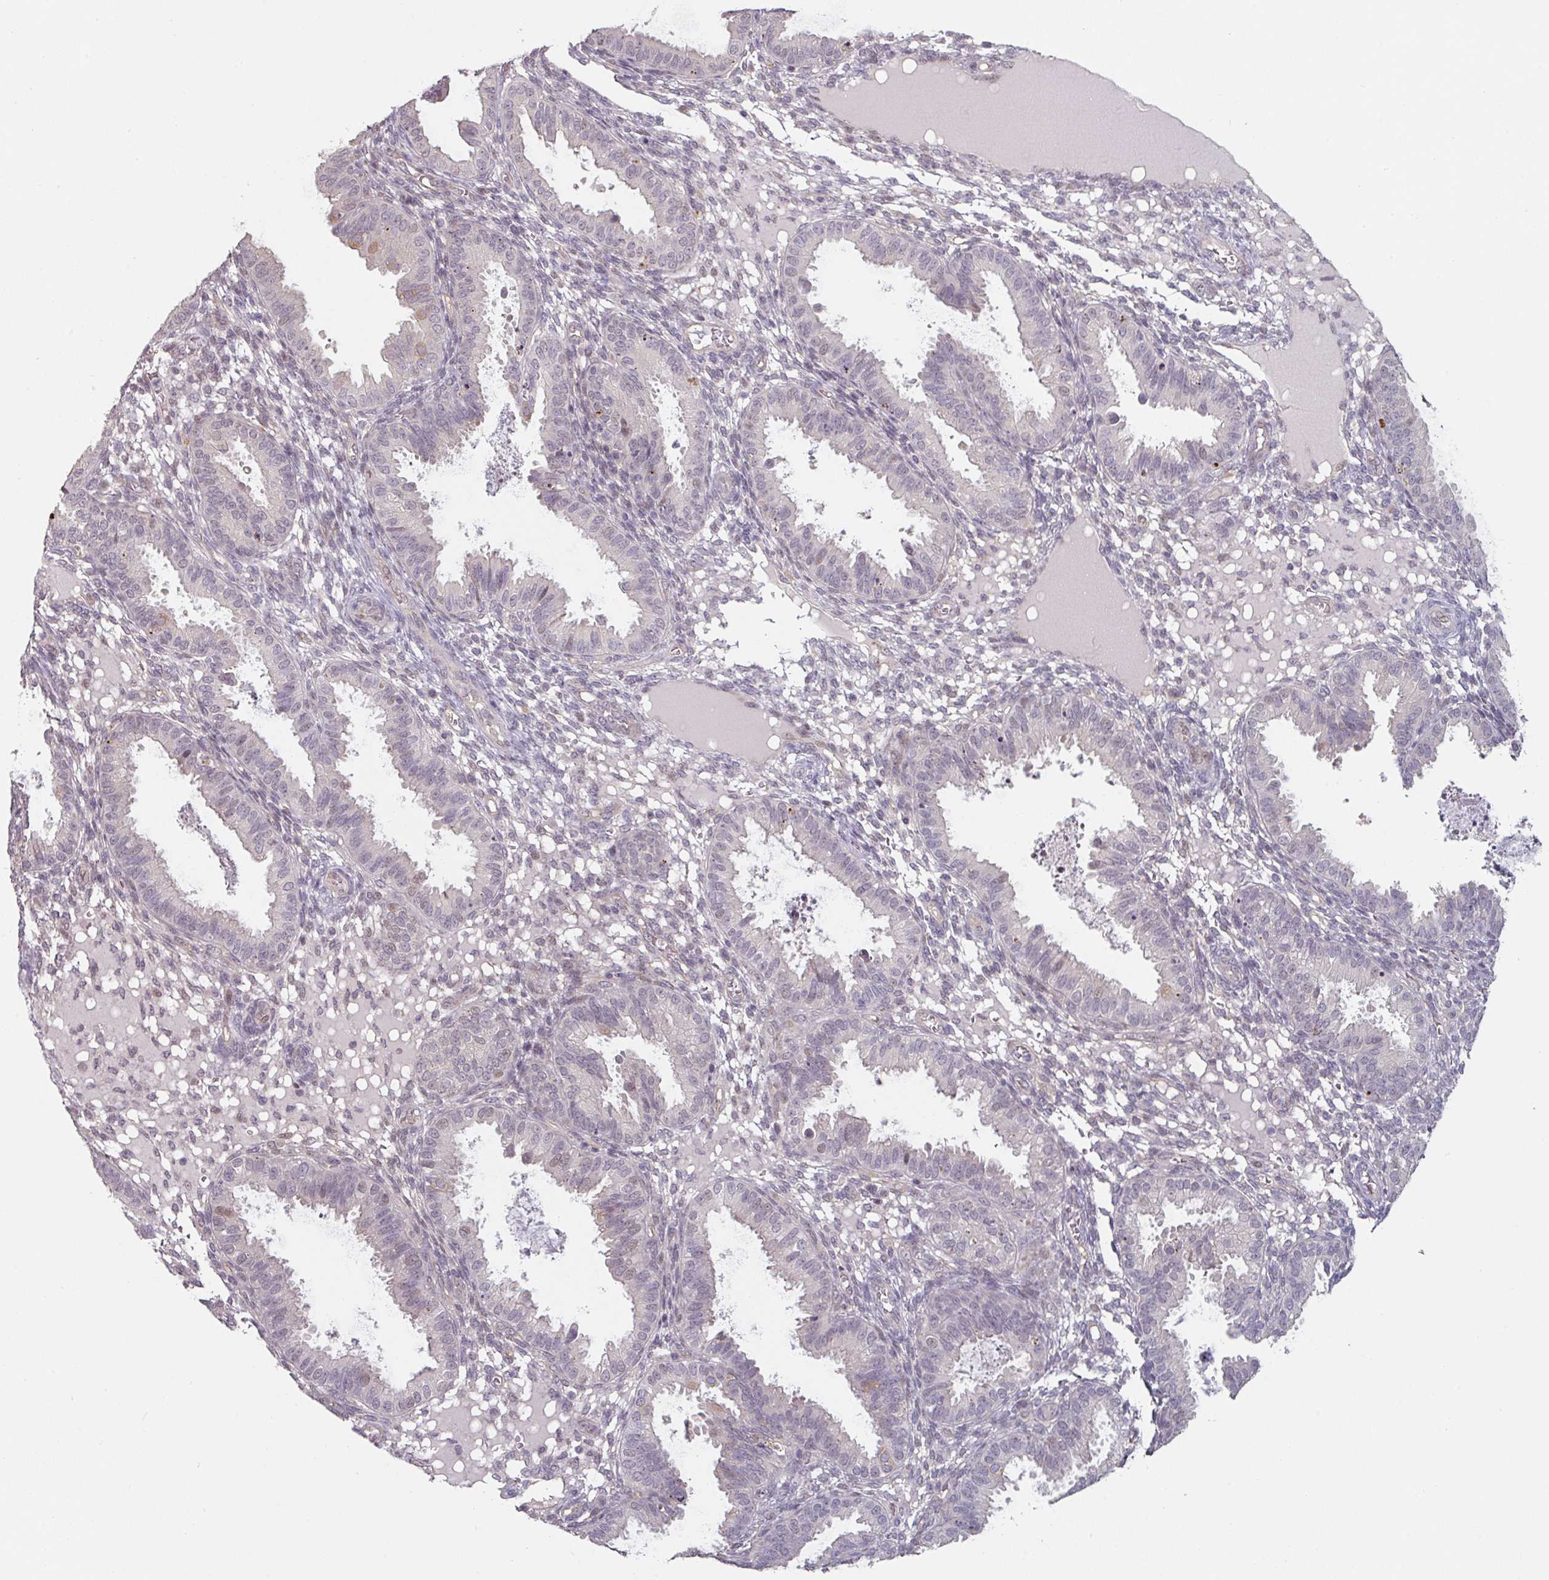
{"staining": {"intensity": "negative", "quantity": "none", "location": "none"}, "tissue": "endometrium", "cell_type": "Cells in endometrial stroma", "image_type": "normal", "snomed": [{"axis": "morphology", "description": "Normal tissue, NOS"}, {"axis": "topography", "description": "Endometrium"}], "caption": "Immunohistochemical staining of benign human endometrium shows no significant expression in cells in endometrial stroma. (DAB (3,3'-diaminobenzidine) immunohistochemistry with hematoxylin counter stain).", "gene": "ZBTB6", "patient": {"sex": "female", "age": 33}}